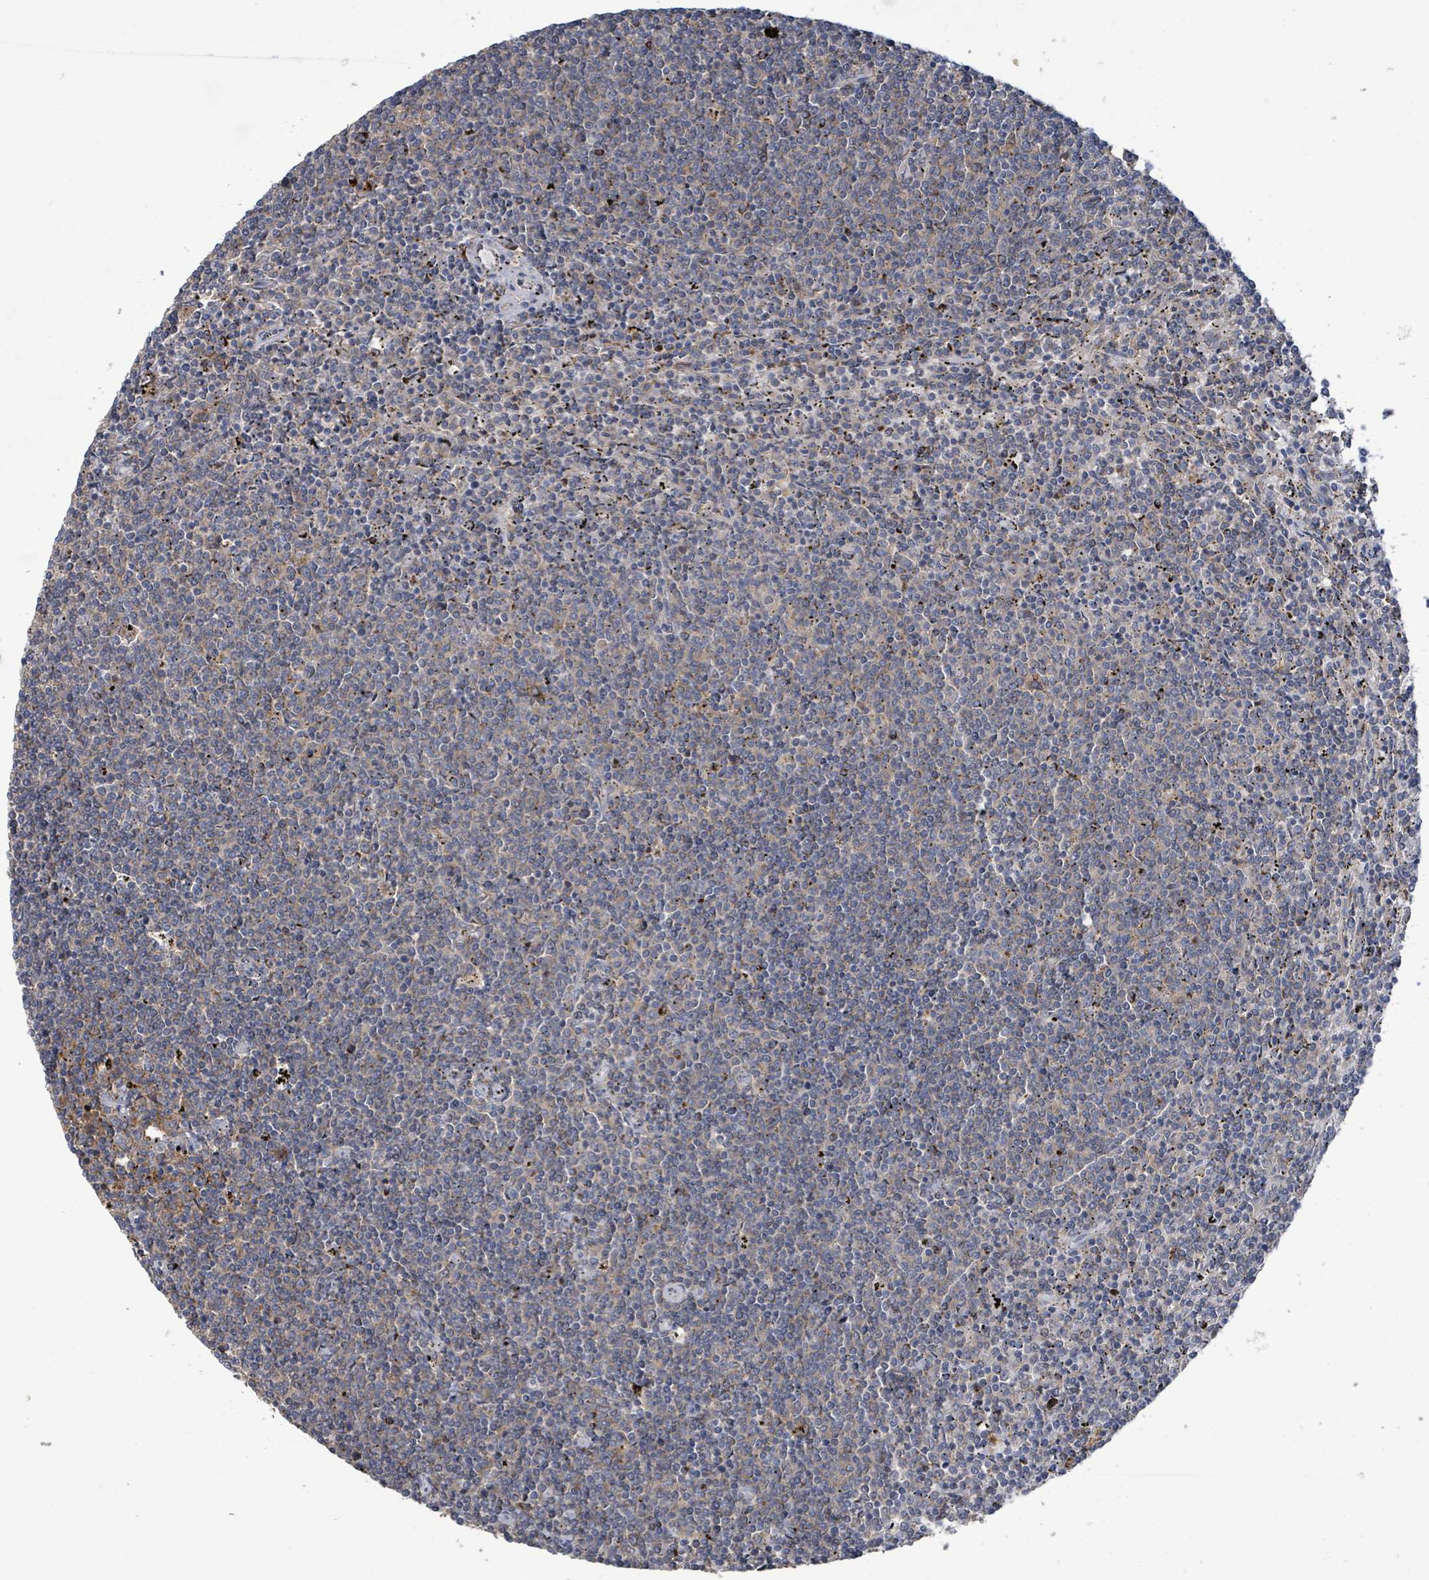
{"staining": {"intensity": "negative", "quantity": "none", "location": "none"}, "tissue": "lymphoma", "cell_type": "Tumor cells", "image_type": "cancer", "snomed": [{"axis": "morphology", "description": "Malignant lymphoma, non-Hodgkin's type, Low grade"}, {"axis": "topography", "description": "Spleen"}], "caption": "High magnification brightfield microscopy of lymphoma stained with DAB (brown) and counterstained with hematoxylin (blue): tumor cells show no significant staining.", "gene": "PLAAT1", "patient": {"sex": "female", "age": 50}}